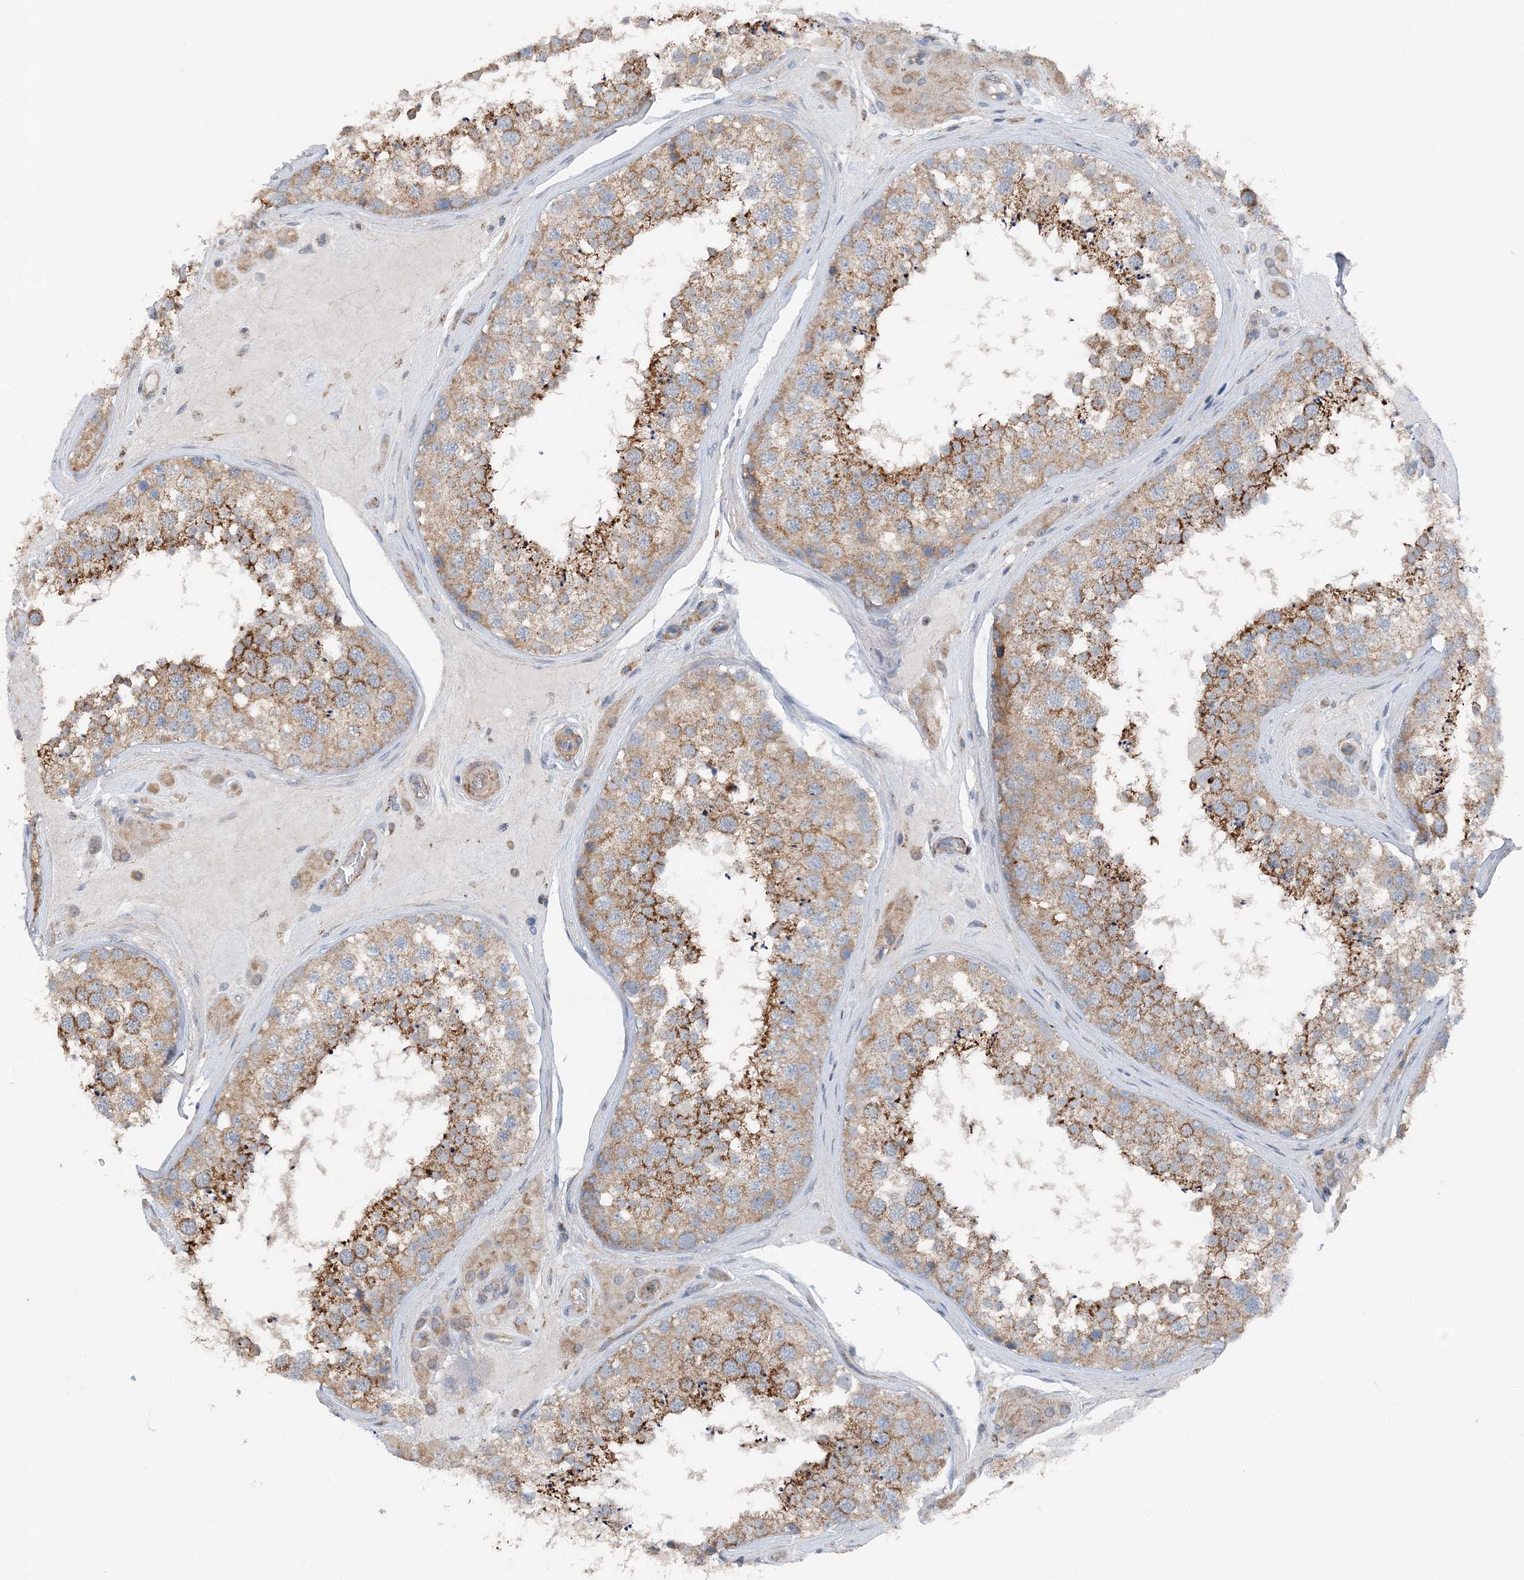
{"staining": {"intensity": "moderate", "quantity": ">75%", "location": "cytoplasmic/membranous"}, "tissue": "testis", "cell_type": "Cells in seminiferous ducts", "image_type": "normal", "snomed": [{"axis": "morphology", "description": "Normal tissue, NOS"}, {"axis": "topography", "description": "Testis"}], "caption": "Immunohistochemistry (DAB (3,3'-diaminobenzidine)) staining of benign testis demonstrates moderate cytoplasmic/membranous protein expression in about >75% of cells in seminiferous ducts.", "gene": "SPRY2", "patient": {"sex": "male", "age": 46}}